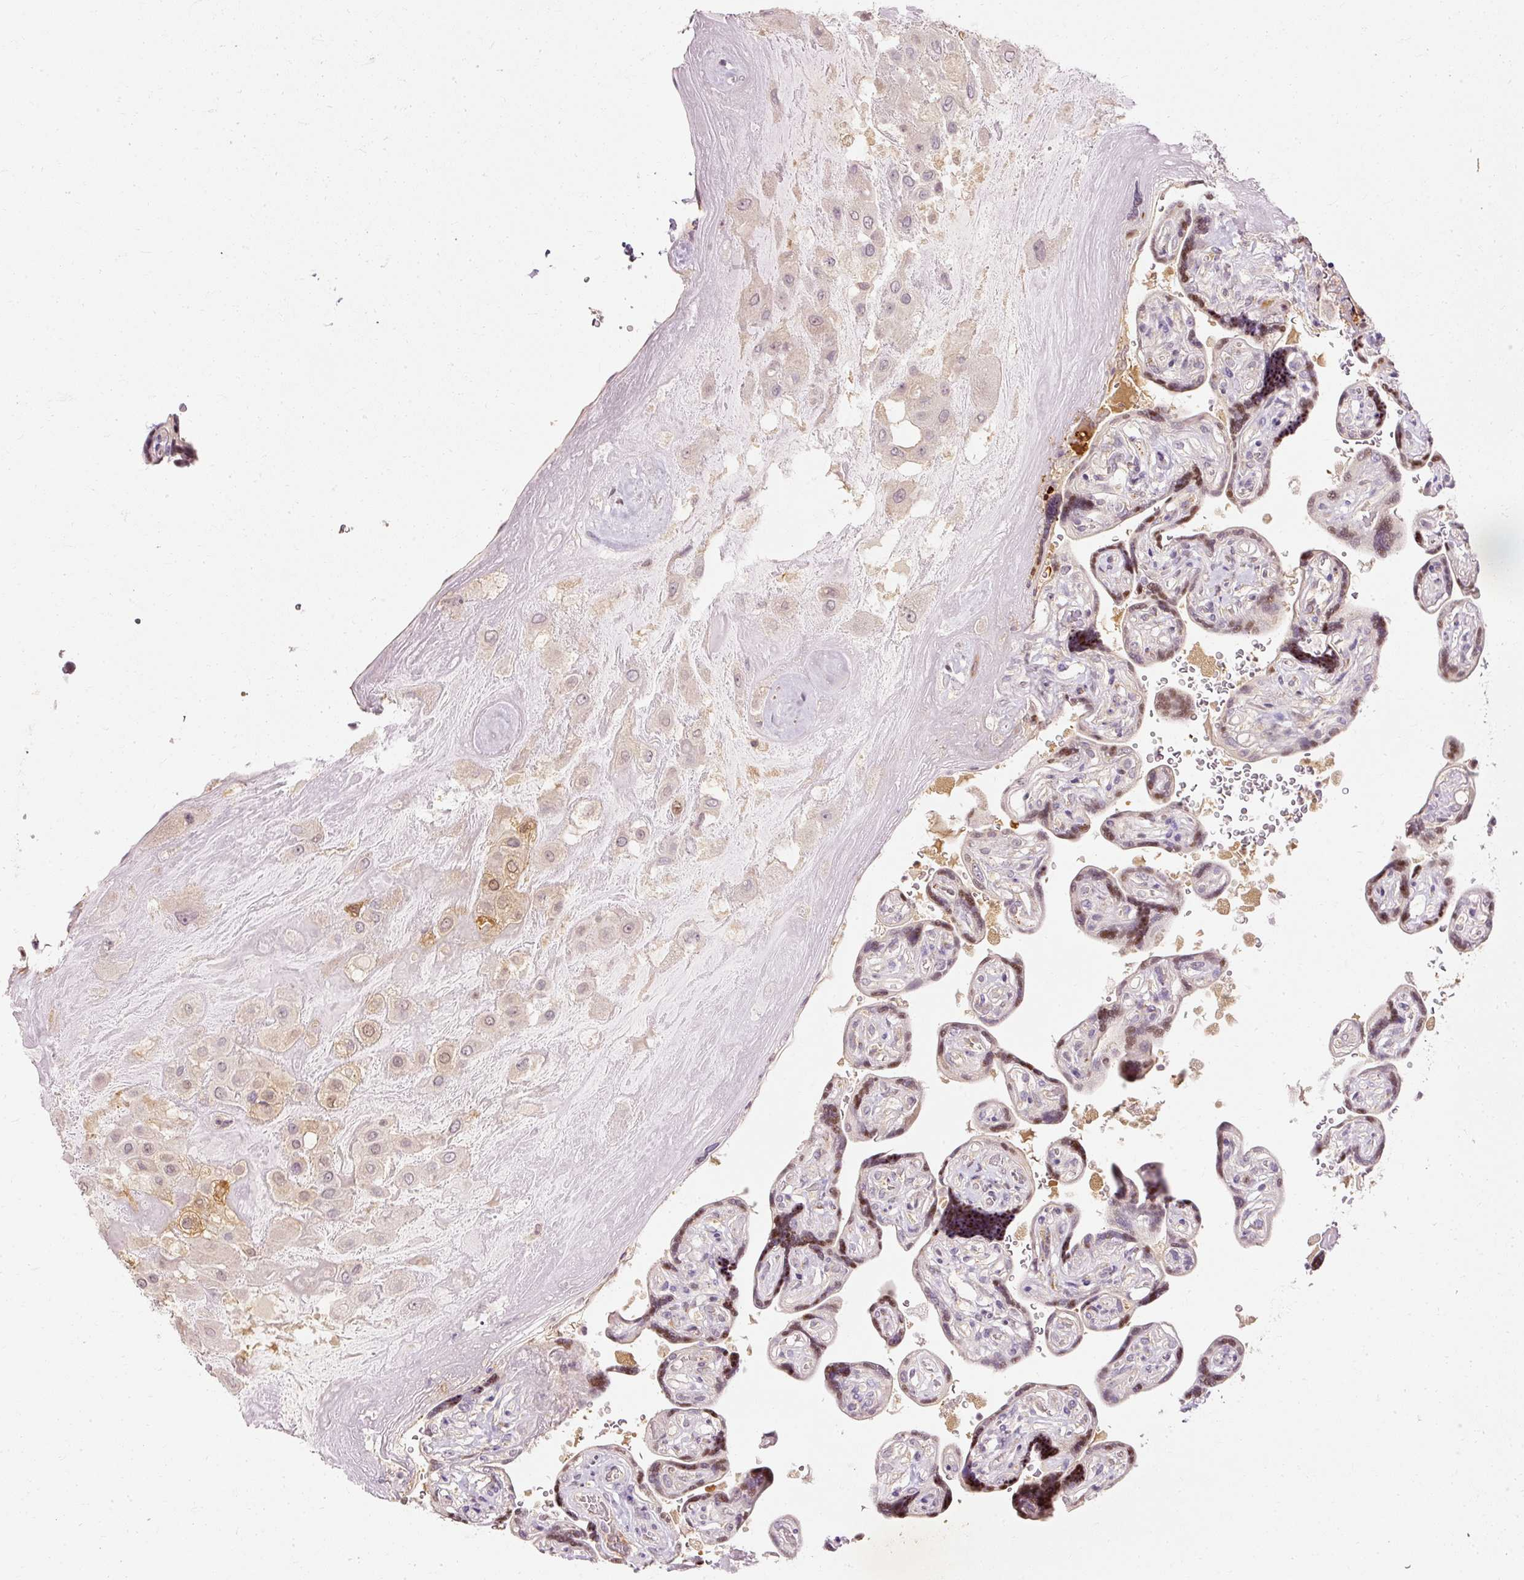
{"staining": {"intensity": "moderate", "quantity": "<25%", "location": "cytoplasmic/membranous"}, "tissue": "placenta", "cell_type": "Decidual cells", "image_type": "normal", "snomed": [{"axis": "morphology", "description": "Normal tissue, NOS"}, {"axis": "topography", "description": "Placenta"}], "caption": "IHC image of unremarkable placenta: human placenta stained using immunohistochemistry (IHC) reveals low levels of moderate protein expression localized specifically in the cytoplasmic/membranous of decidual cells, appearing as a cytoplasmic/membranous brown color.", "gene": "ARMH3", "patient": {"sex": "female", "age": 32}}